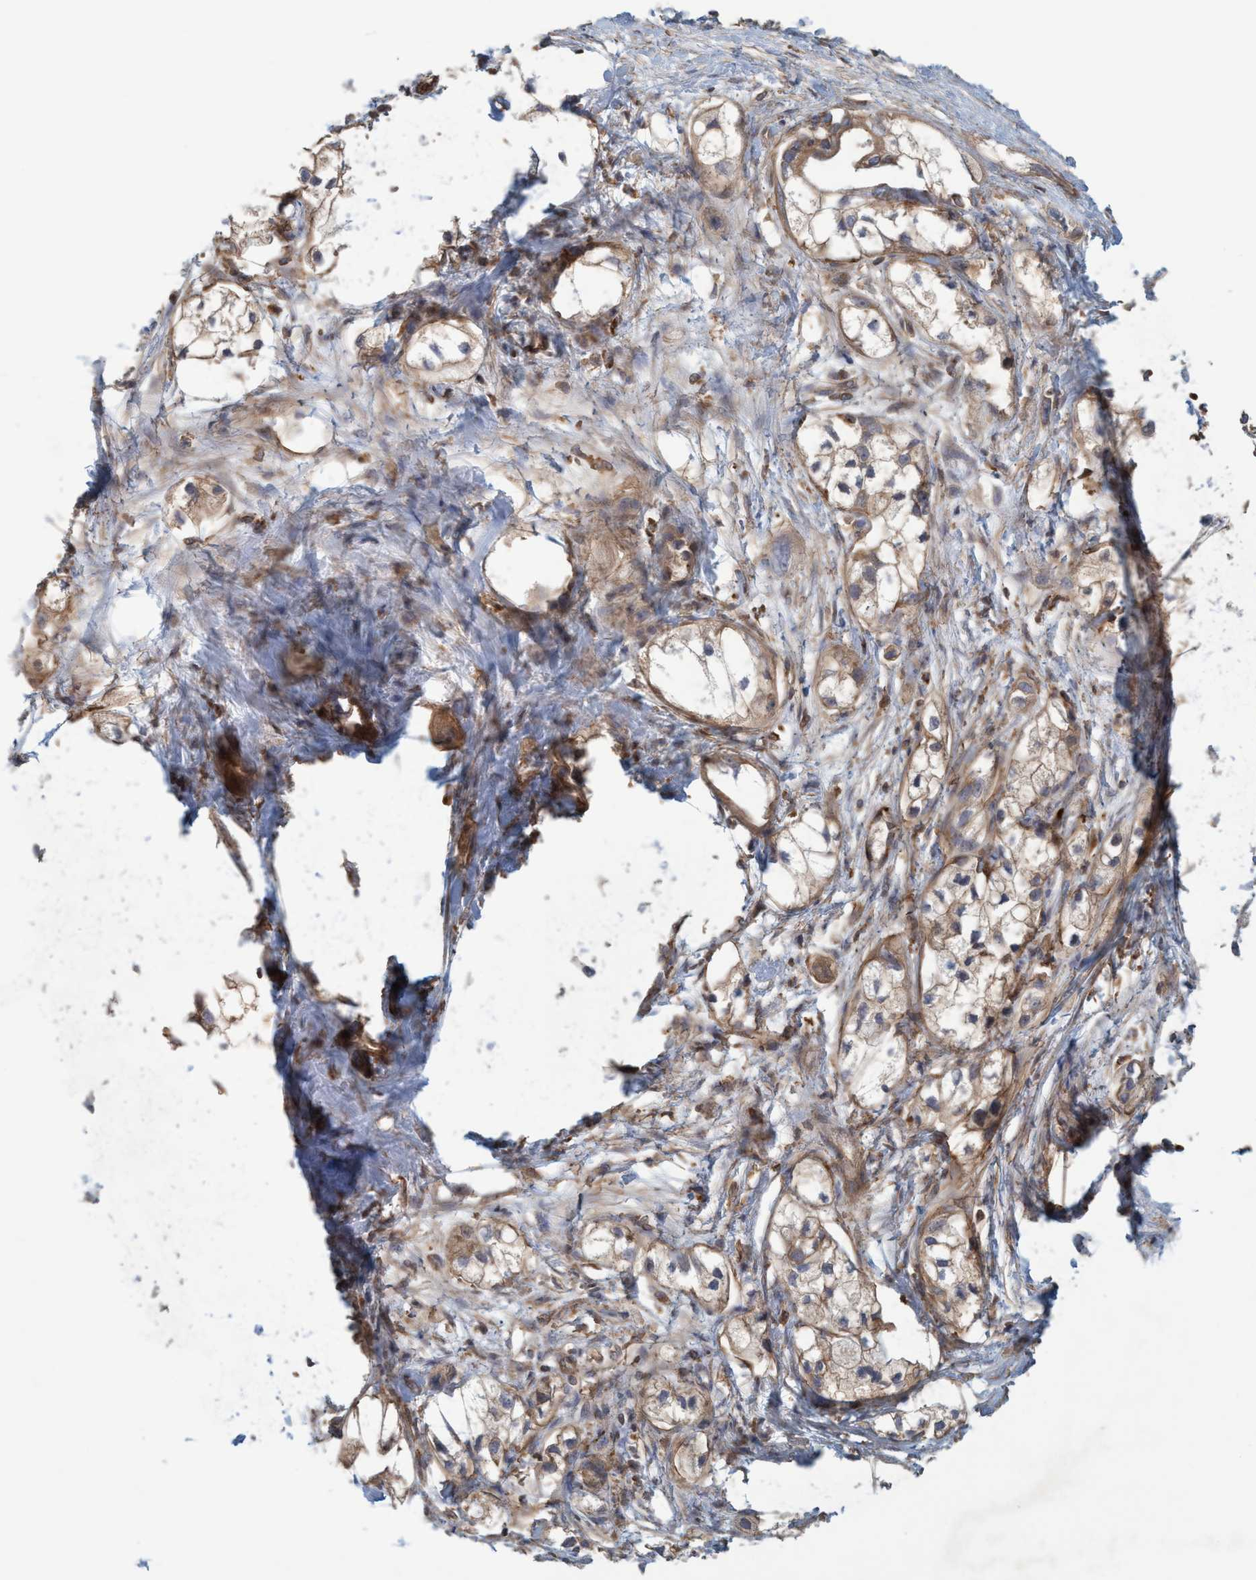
{"staining": {"intensity": "weak", "quantity": ">75%", "location": "cytoplasmic/membranous"}, "tissue": "pancreatic cancer", "cell_type": "Tumor cells", "image_type": "cancer", "snomed": [{"axis": "morphology", "description": "Adenocarcinoma, NOS"}, {"axis": "topography", "description": "Pancreas"}], "caption": "Immunohistochemical staining of pancreatic adenocarcinoma displays weak cytoplasmic/membranous protein positivity in approximately >75% of tumor cells. (IHC, brightfield microscopy, high magnification).", "gene": "SPECC1", "patient": {"sex": "male", "age": 74}}